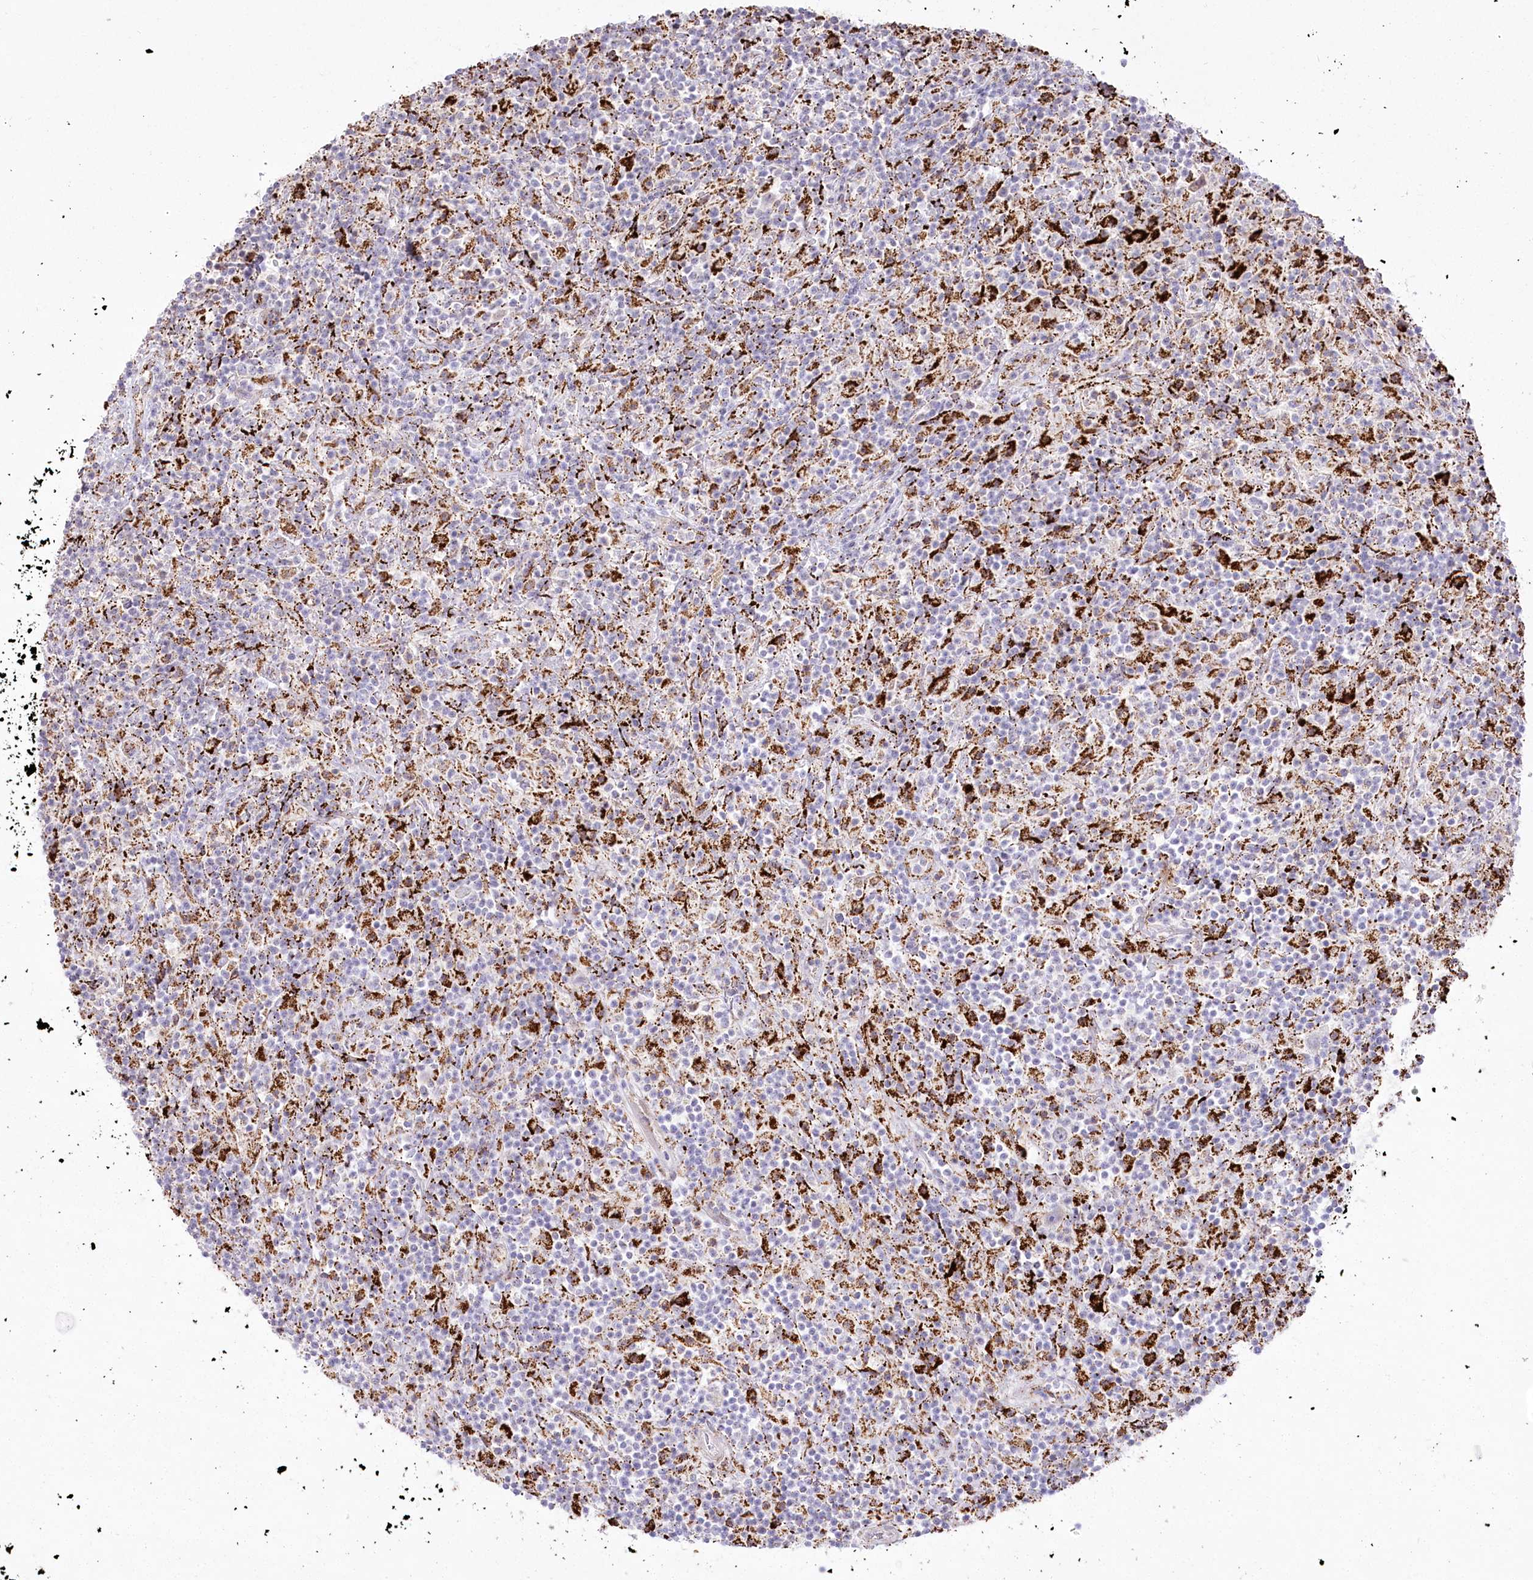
{"staining": {"intensity": "negative", "quantity": "none", "location": "none"}, "tissue": "lymphoma", "cell_type": "Tumor cells", "image_type": "cancer", "snomed": [{"axis": "morphology", "description": "Hodgkin's disease, NOS"}, {"axis": "topography", "description": "Lymph node"}], "caption": "DAB immunohistochemical staining of Hodgkin's disease exhibits no significant expression in tumor cells. (DAB immunohistochemistry with hematoxylin counter stain).", "gene": "CEP164", "patient": {"sex": "male", "age": 70}}